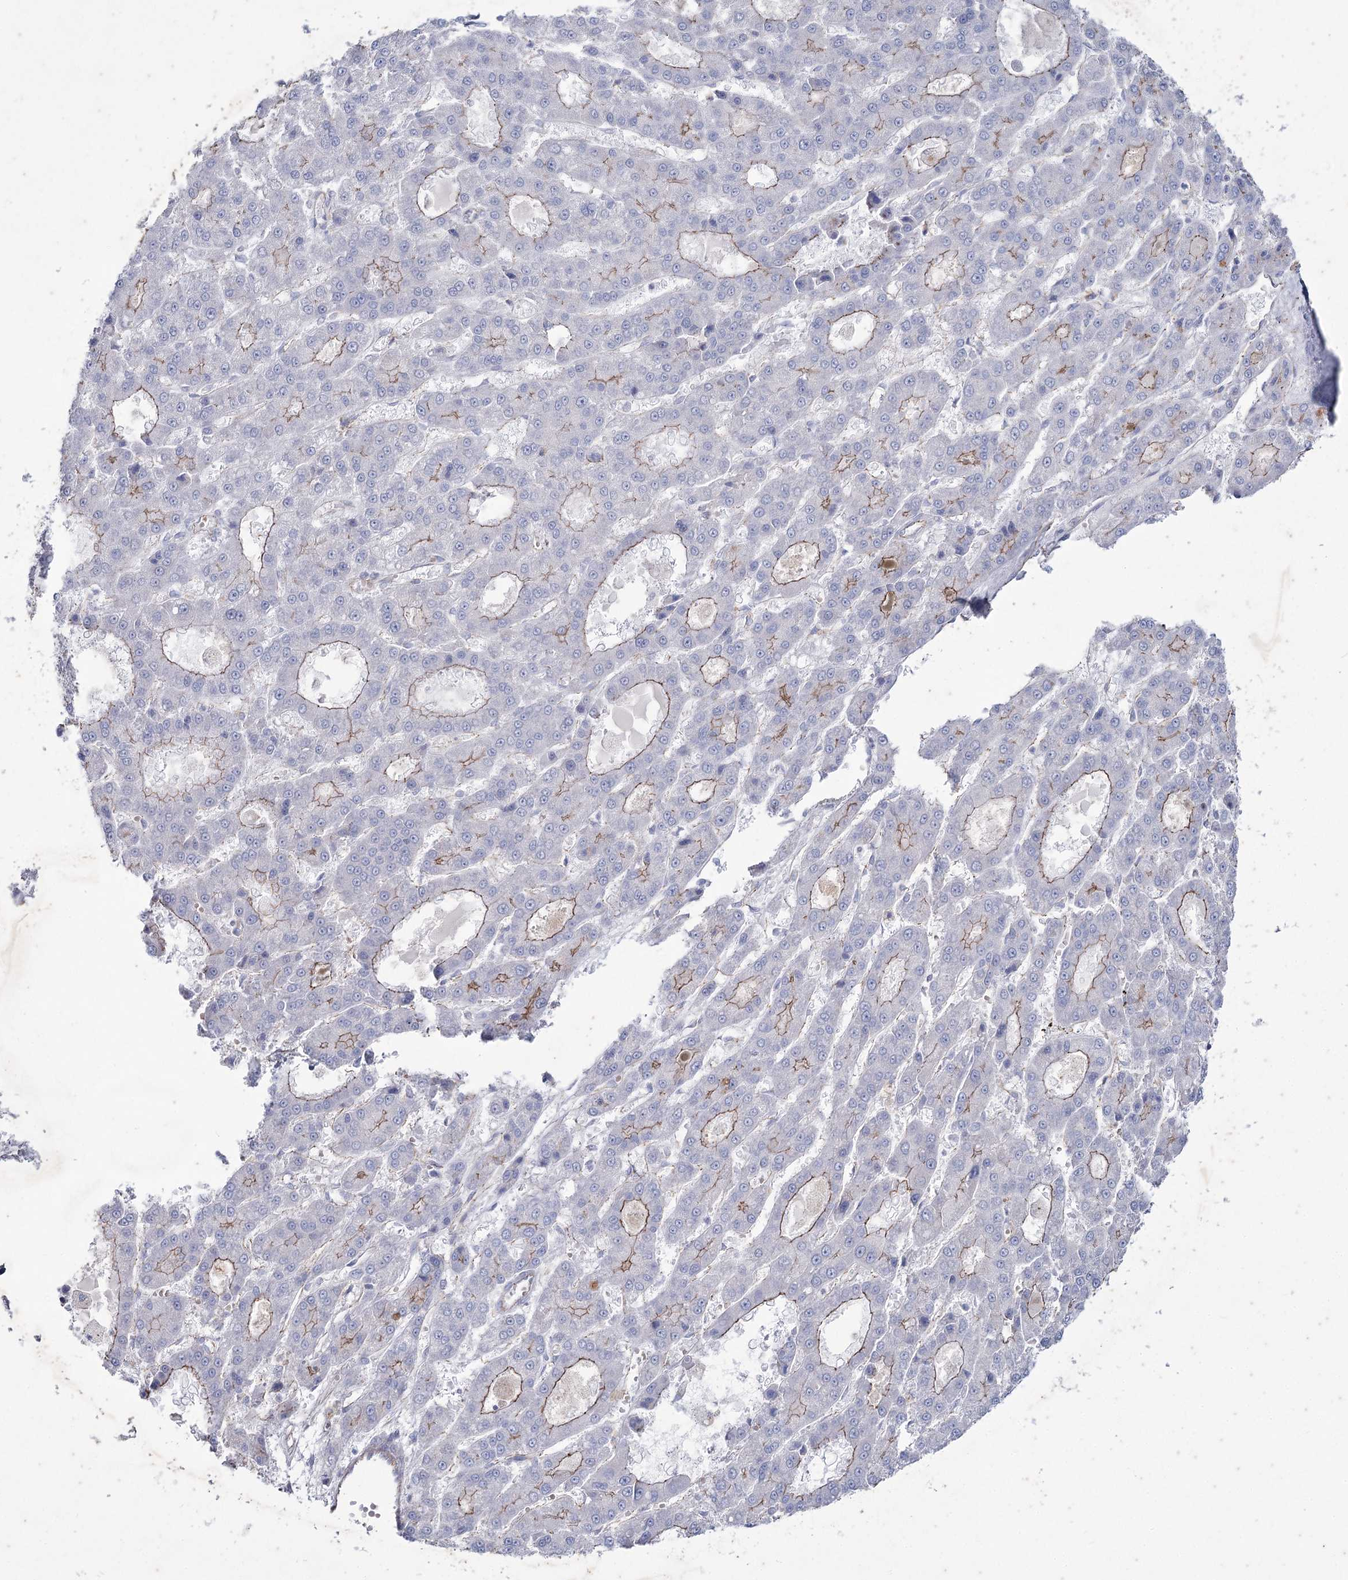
{"staining": {"intensity": "weak", "quantity": ">75%", "location": "cytoplasmic/membranous"}, "tissue": "liver cancer", "cell_type": "Tumor cells", "image_type": "cancer", "snomed": [{"axis": "morphology", "description": "Carcinoma, Hepatocellular, NOS"}, {"axis": "topography", "description": "Liver"}], "caption": "Immunohistochemical staining of human liver hepatocellular carcinoma reveals low levels of weak cytoplasmic/membranous staining in approximately >75% of tumor cells.", "gene": "LDLRAD3", "patient": {"sex": "male", "age": 70}}